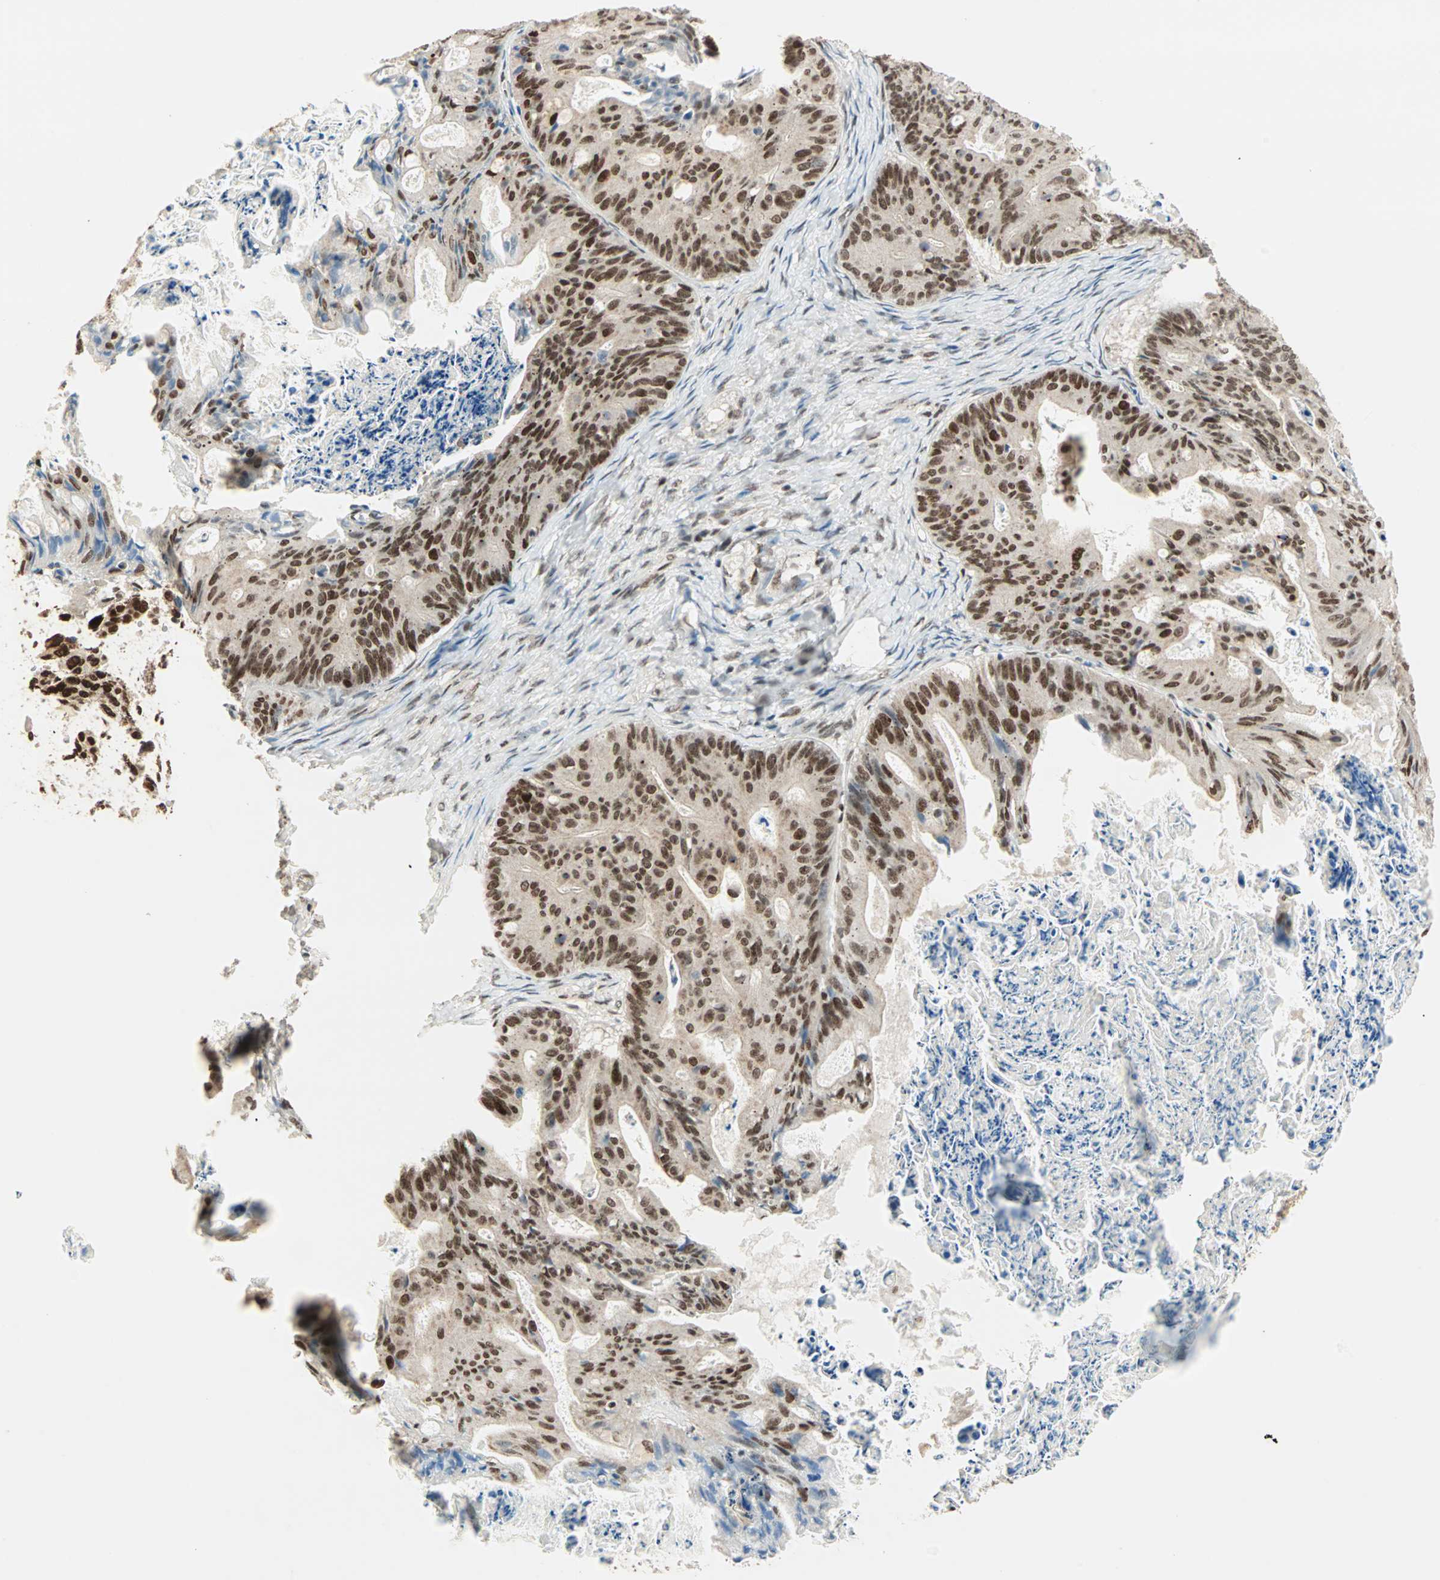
{"staining": {"intensity": "moderate", "quantity": ">75%", "location": "nuclear"}, "tissue": "ovarian cancer", "cell_type": "Tumor cells", "image_type": "cancer", "snomed": [{"axis": "morphology", "description": "Cystadenocarcinoma, mucinous, NOS"}, {"axis": "topography", "description": "Ovary"}], "caption": "Ovarian mucinous cystadenocarcinoma stained for a protein (brown) shows moderate nuclear positive staining in about >75% of tumor cells.", "gene": "BLM", "patient": {"sex": "female", "age": 37}}